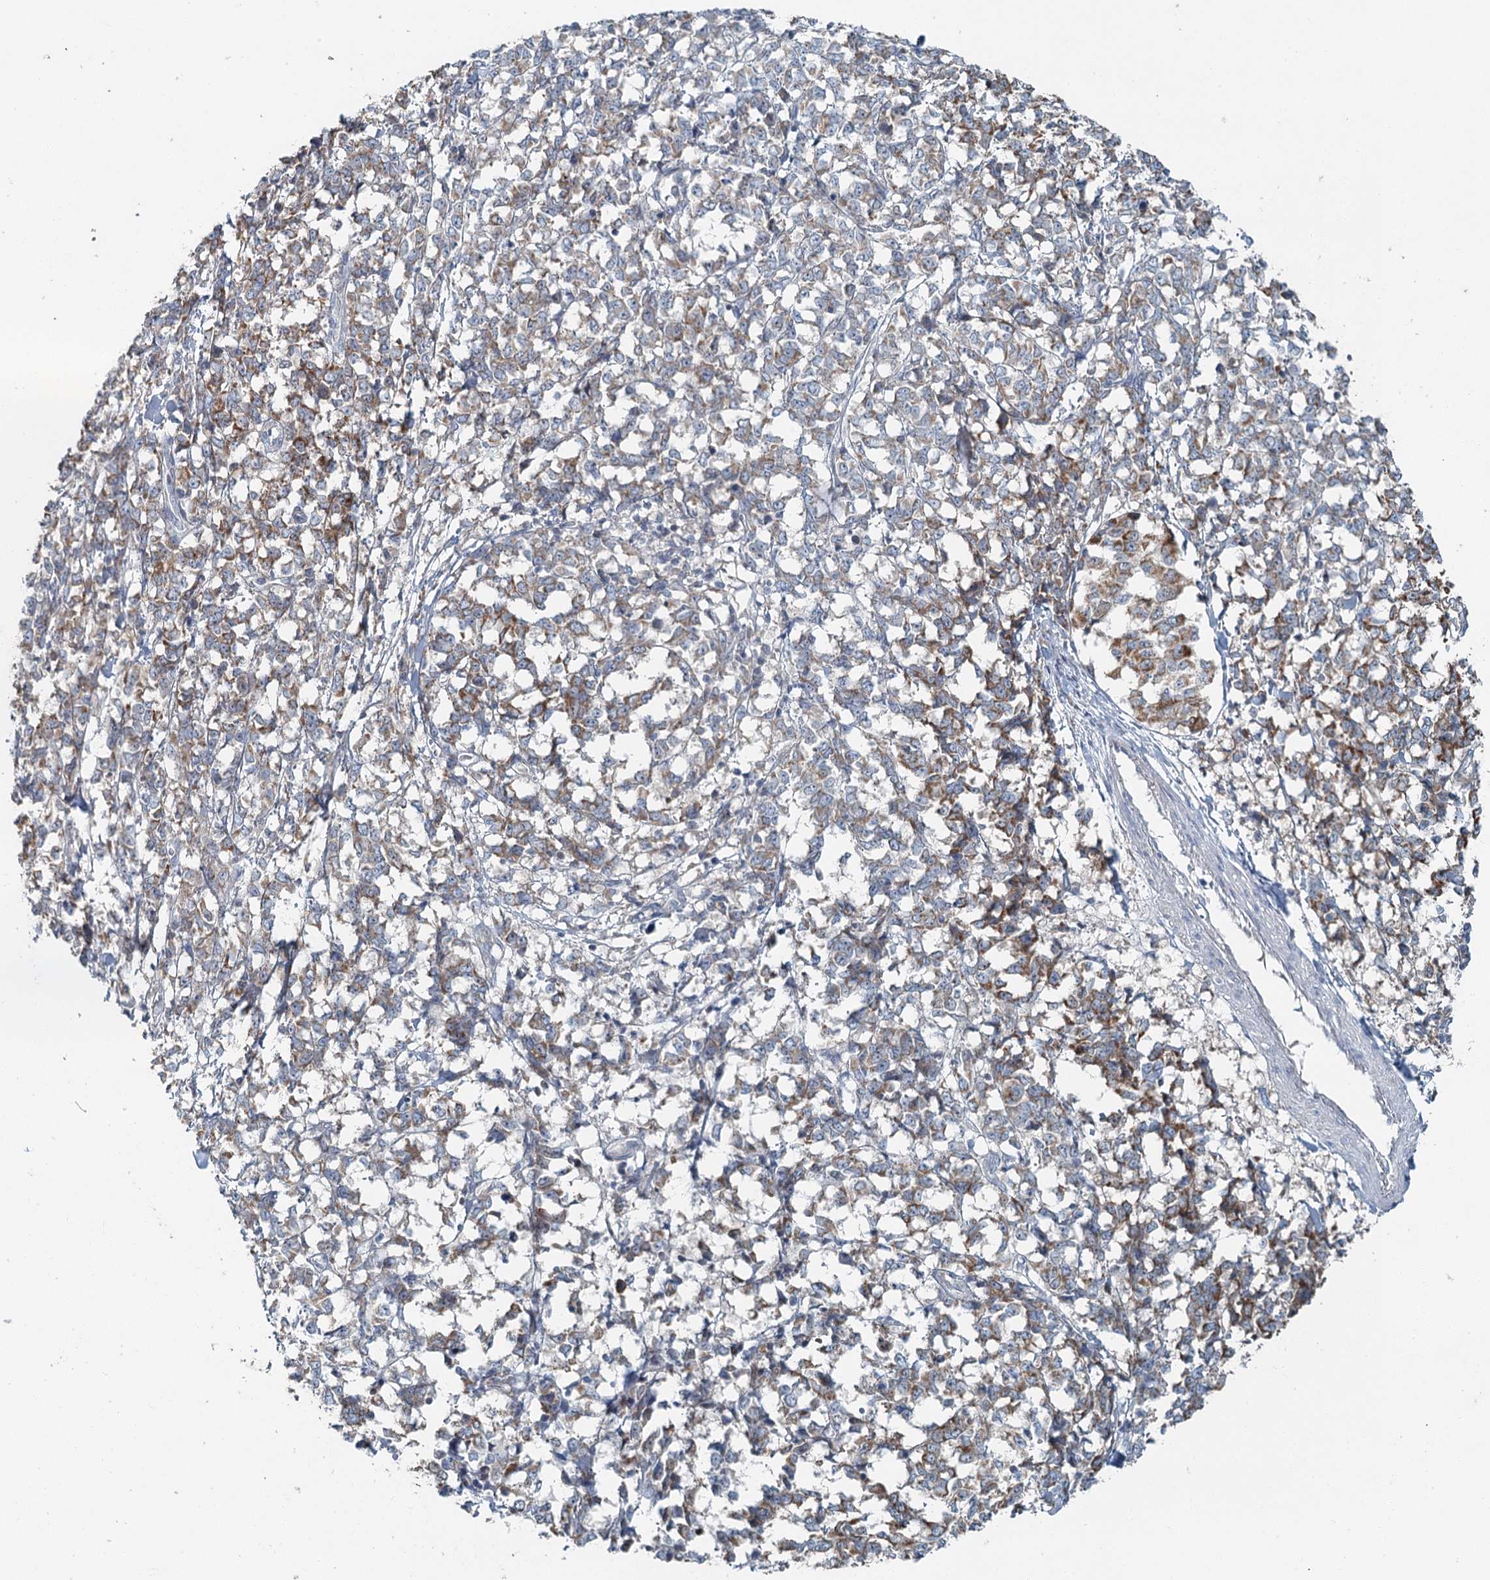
{"staining": {"intensity": "moderate", "quantity": "25%-75%", "location": "cytoplasmic/membranous"}, "tissue": "melanoma", "cell_type": "Tumor cells", "image_type": "cancer", "snomed": [{"axis": "morphology", "description": "Malignant melanoma, NOS"}, {"axis": "topography", "description": "Skin"}], "caption": "This photomicrograph exhibits immunohistochemistry (IHC) staining of human malignant melanoma, with medium moderate cytoplasmic/membranous expression in about 25%-75% of tumor cells.", "gene": "CHCHD5", "patient": {"sex": "female", "age": 72}}